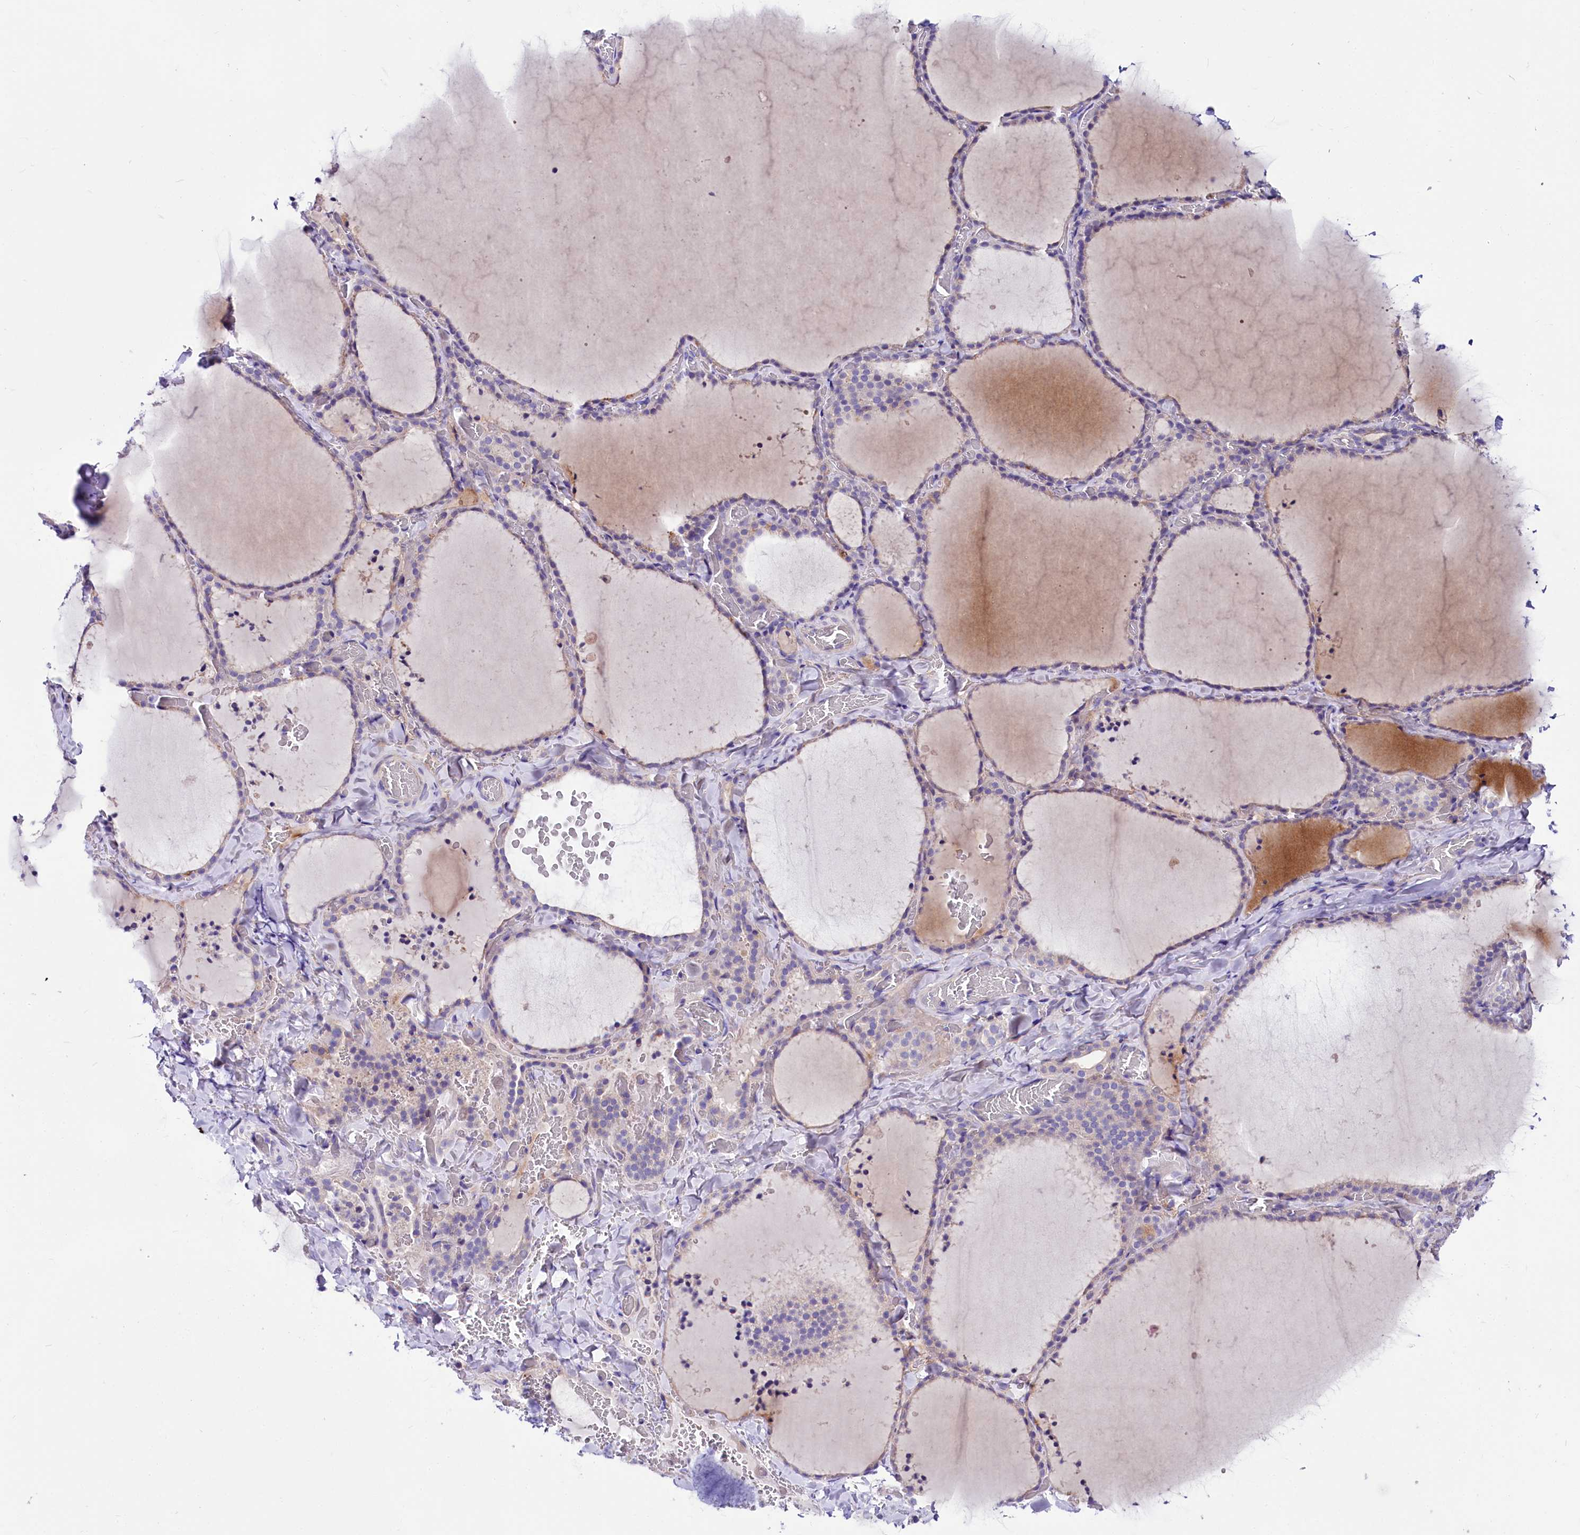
{"staining": {"intensity": "negative", "quantity": "none", "location": "none"}, "tissue": "thyroid gland", "cell_type": "Glandular cells", "image_type": "normal", "snomed": [{"axis": "morphology", "description": "Normal tissue, NOS"}, {"axis": "topography", "description": "Thyroid gland"}], "caption": "Immunohistochemistry of unremarkable thyroid gland exhibits no expression in glandular cells.", "gene": "ABHD5", "patient": {"sex": "female", "age": 22}}